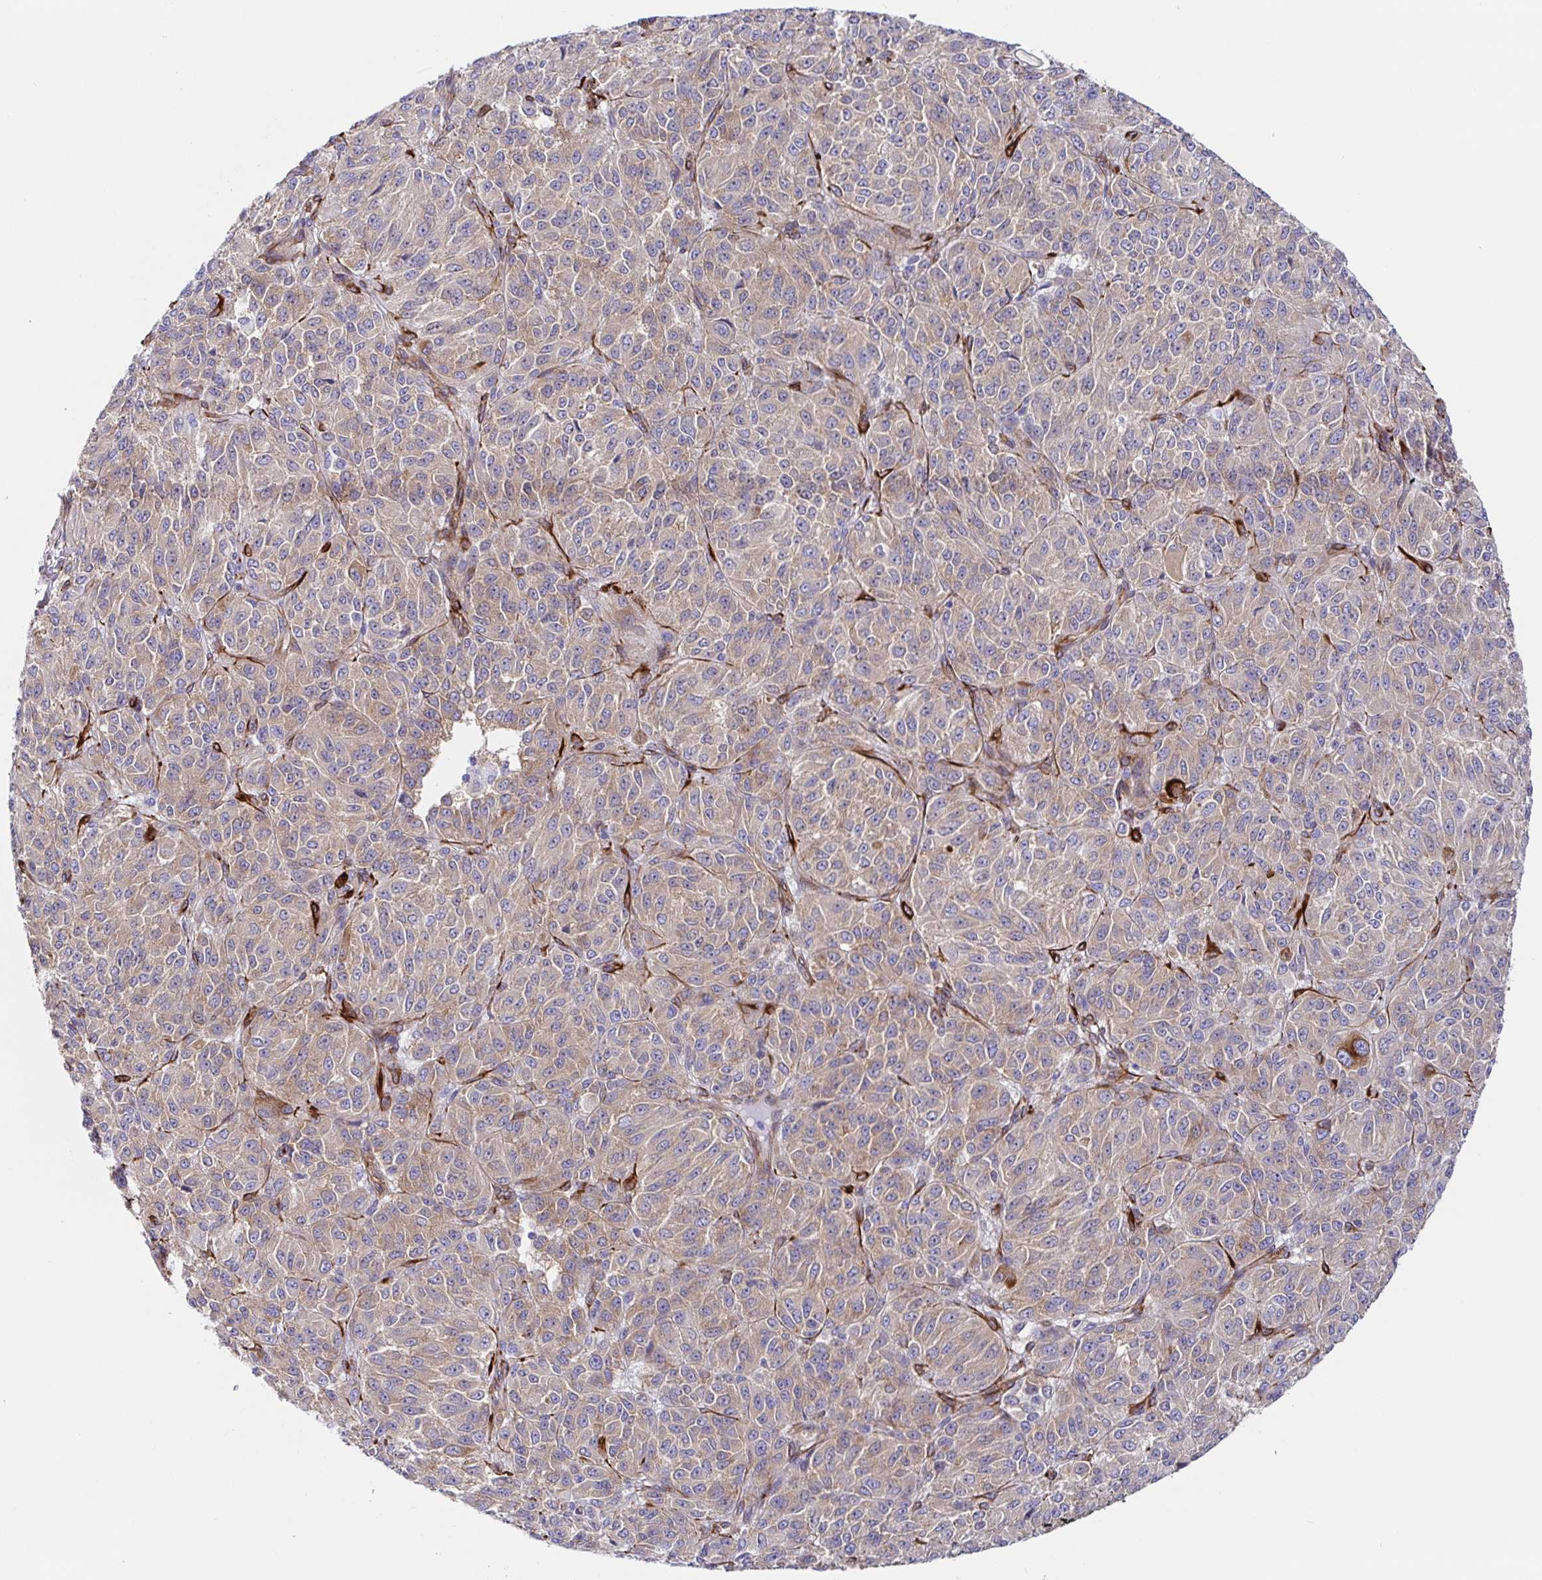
{"staining": {"intensity": "weak", "quantity": ">75%", "location": "cytoplasmic/membranous"}, "tissue": "melanoma", "cell_type": "Tumor cells", "image_type": "cancer", "snomed": [{"axis": "morphology", "description": "Malignant melanoma, Metastatic site"}, {"axis": "topography", "description": "Brain"}], "caption": "A brown stain highlights weak cytoplasmic/membranous expression of a protein in malignant melanoma (metastatic site) tumor cells.", "gene": "DOCK1", "patient": {"sex": "female", "age": 56}}